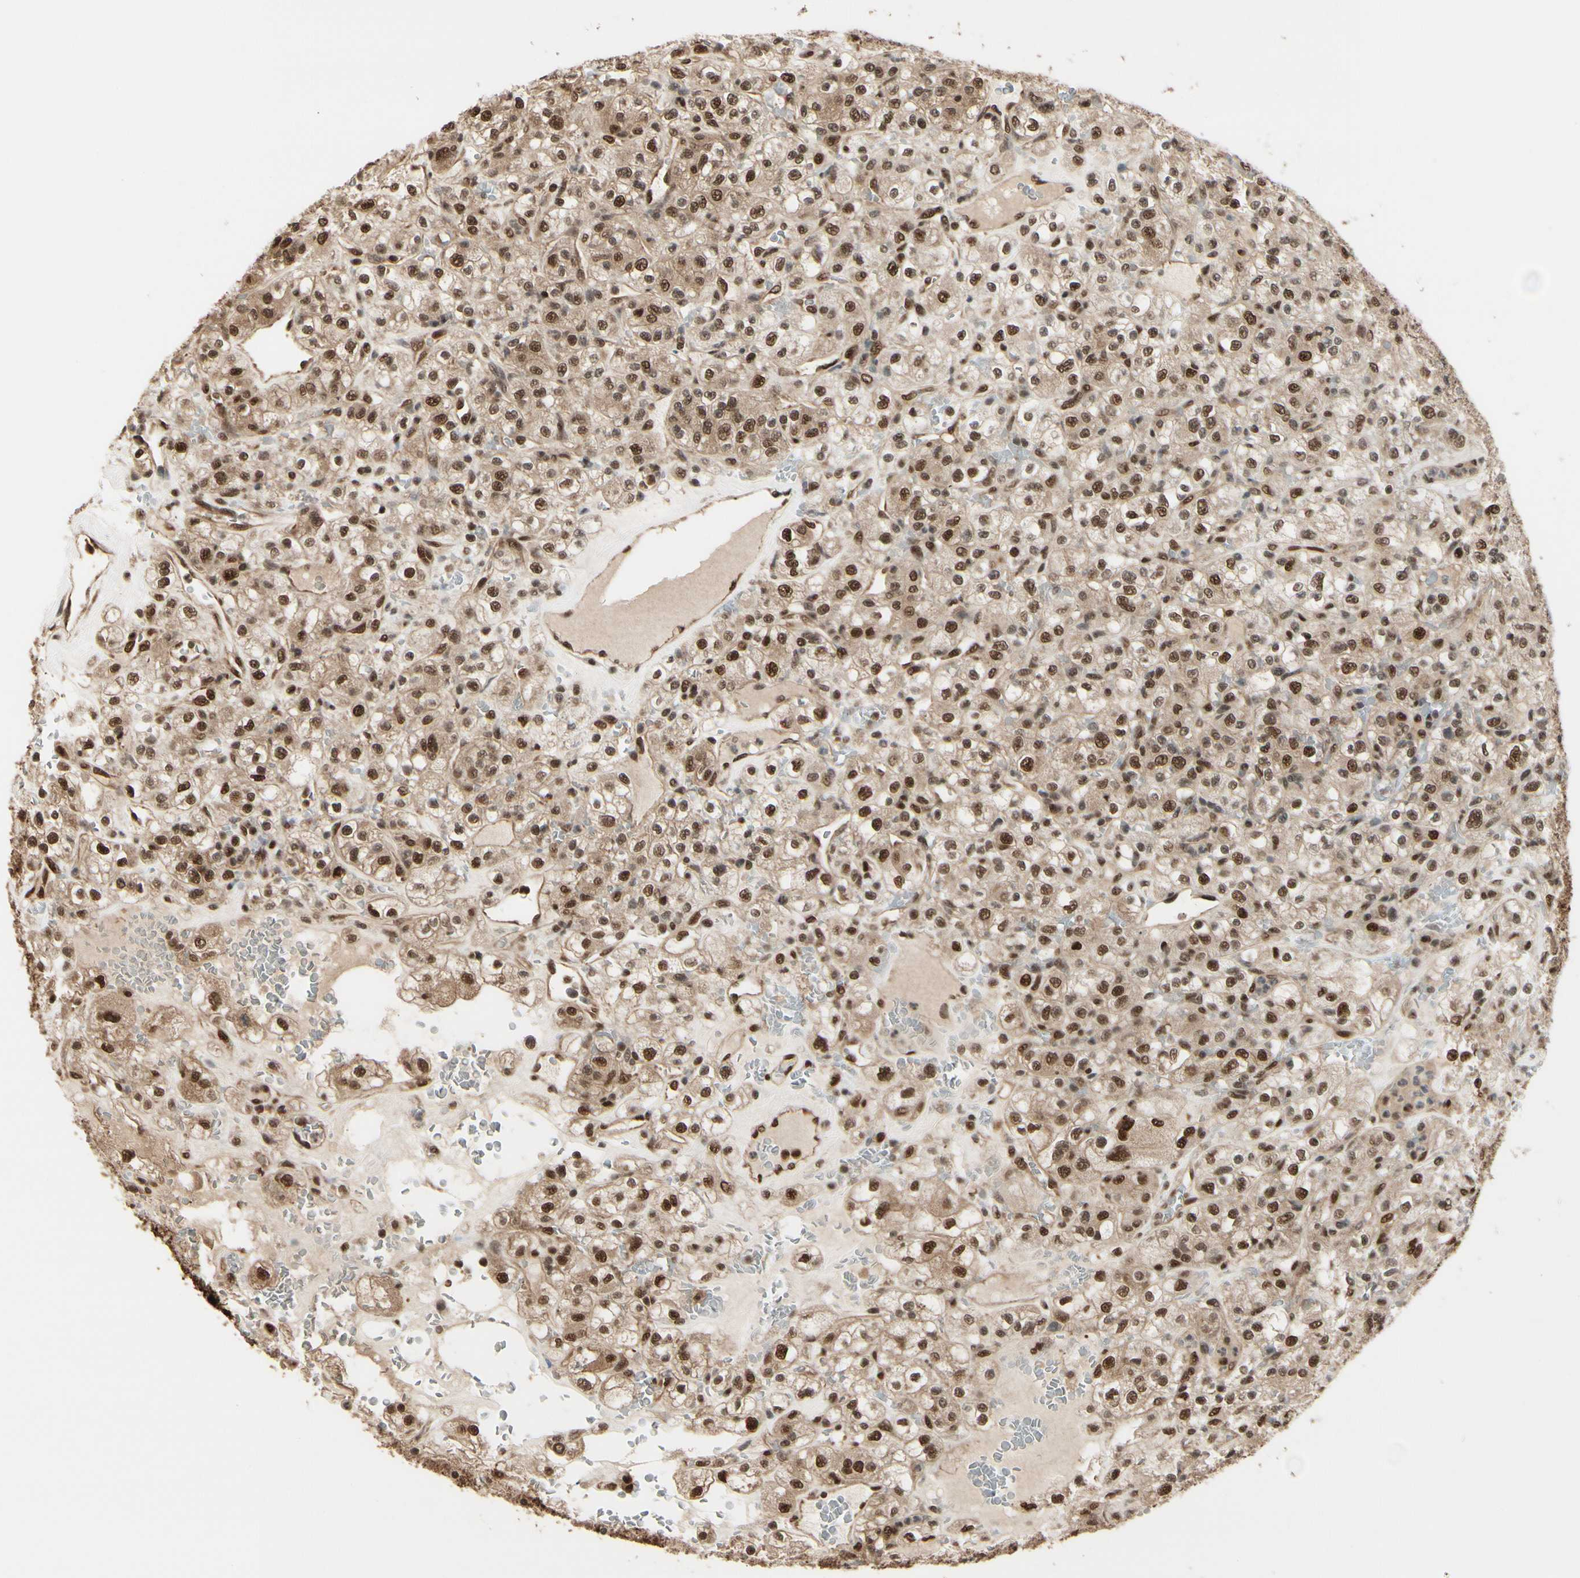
{"staining": {"intensity": "moderate", "quantity": ">75%", "location": "cytoplasmic/membranous,nuclear"}, "tissue": "renal cancer", "cell_type": "Tumor cells", "image_type": "cancer", "snomed": [{"axis": "morphology", "description": "Normal tissue, NOS"}, {"axis": "morphology", "description": "Adenocarcinoma, NOS"}, {"axis": "topography", "description": "Kidney"}], "caption": "The immunohistochemical stain highlights moderate cytoplasmic/membranous and nuclear expression in tumor cells of renal cancer tissue. The staining was performed using DAB (3,3'-diaminobenzidine), with brown indicating positive protein expression. Nuclei are stained blue with hematoxylin.", "gene": "HSF1", "patient": {"sex": "female", "age": 72}}